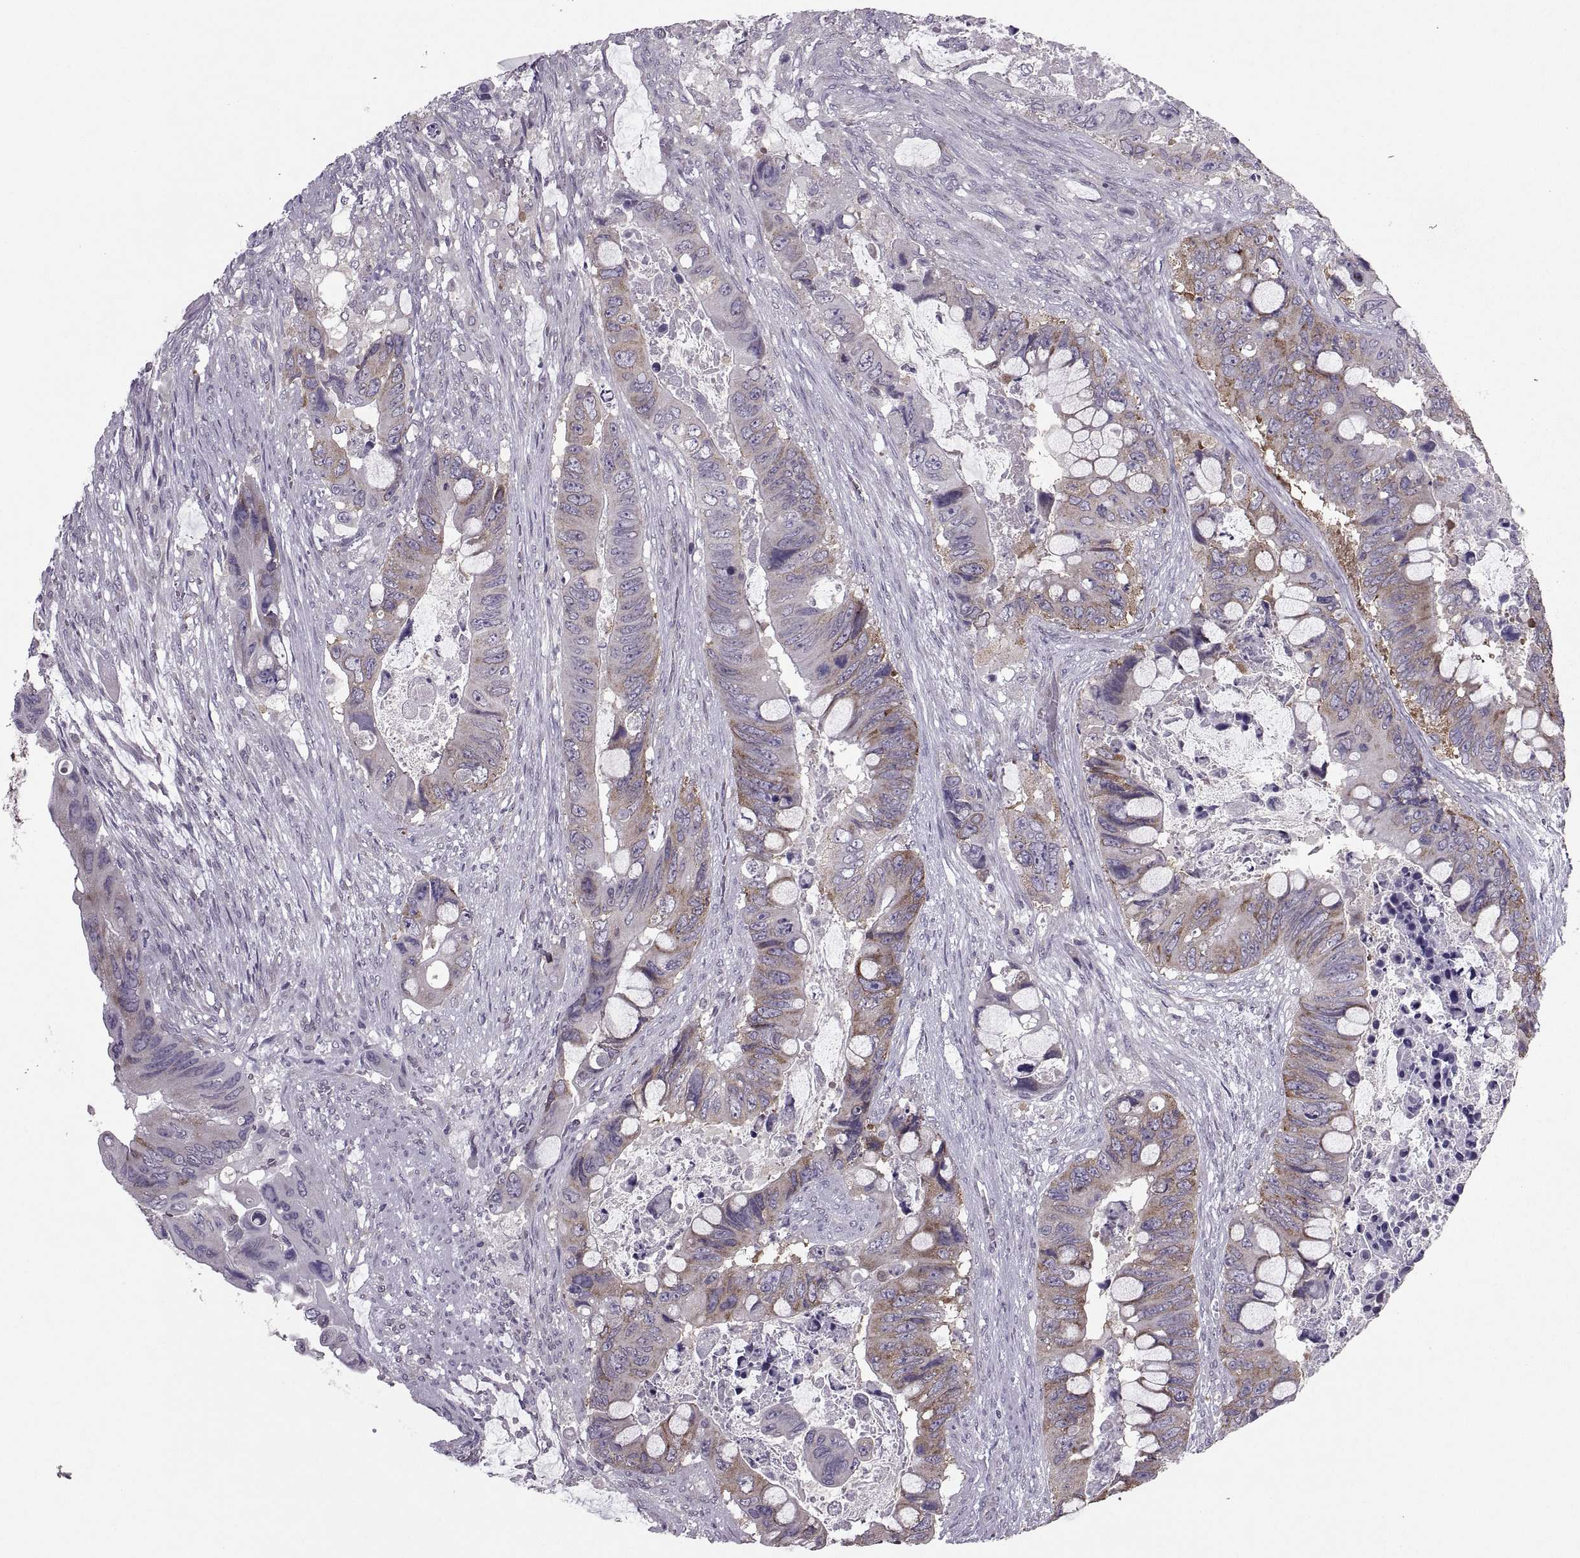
{"staining": {"intensity": "weak", "quantity": "25%-75%", "location": "cytoplasmic/membranous"}, "tissue": "colorectal cancer", "cell_type": "Tumor cells", "image_type": "cancer", "snomed": [{"axis": "morphology", "description": "Adenocarcinoma, NOS"}, {"axis": "topography", "description": "Rectum"}], "caption": "Colorectal cancer (adenocarcinoma) stained for a protein shows weak cytoplasmic/membranous positivity in tumor cells.", "gene": "PABPC1", "patient": {"sex": "male", "age": 63}}